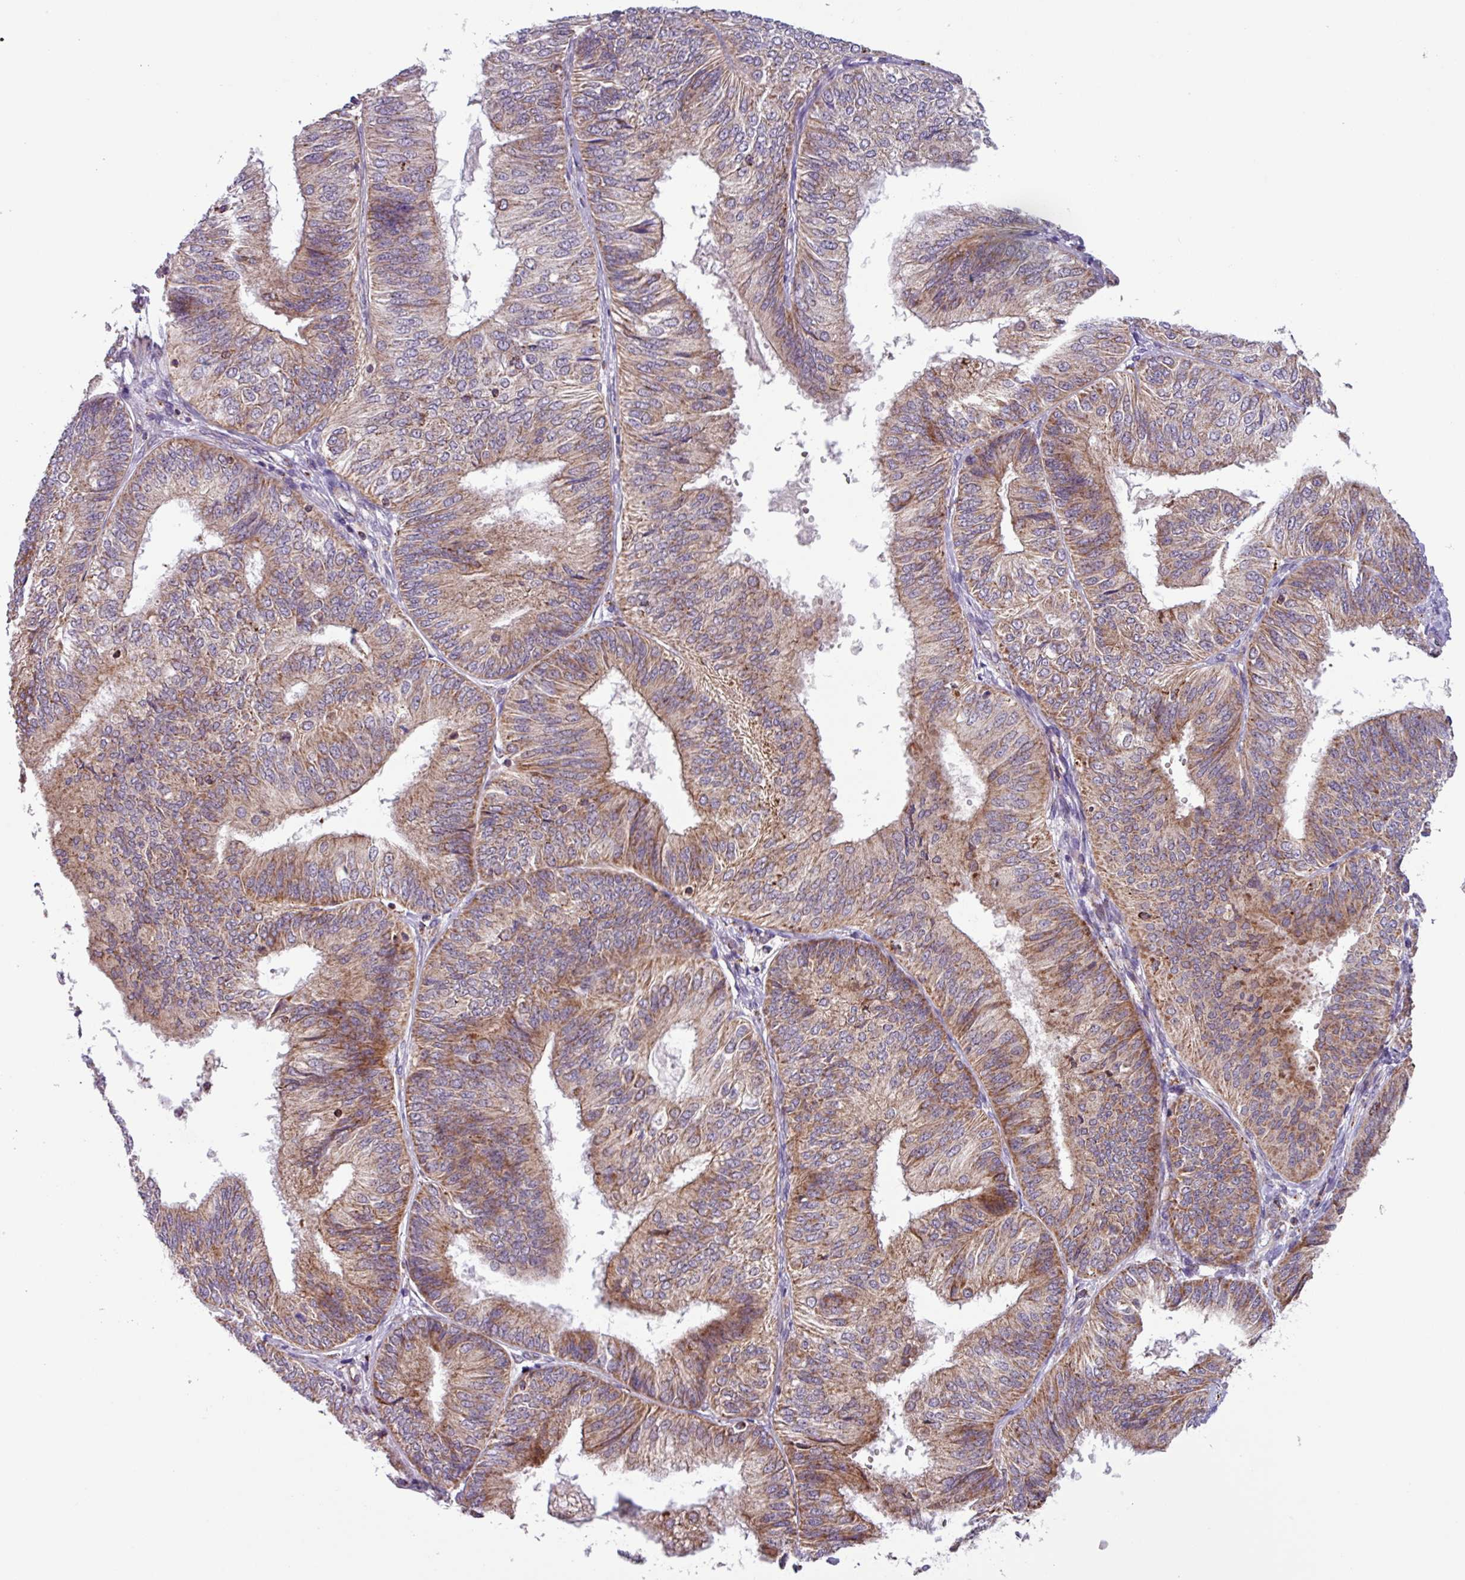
{"staining": {"intensity": "moderate", "quantity": "25%-75%", "location": "cytoplasmic/membranous"}, "tissue": "endometrial cancer", "cell_type": "Tumor cells", "image_type": "cancer", "snomed": [{"axis": "morphology", "description": "Adenocarcinoma, NOS"}, {"axis": "topography", "description": "Endometrium"}], "caption": "This micrograph reveals endometrial cancer stained with immunohistochemistry (IHC) to label a protein in brown. The cytoplasmic/membranous of tumor cells show moderate positivity for the protein. Nuclei are counter-stained blue.", "gene": "AKIRIN1", "patient": {"sex": "female", "age": 58}}